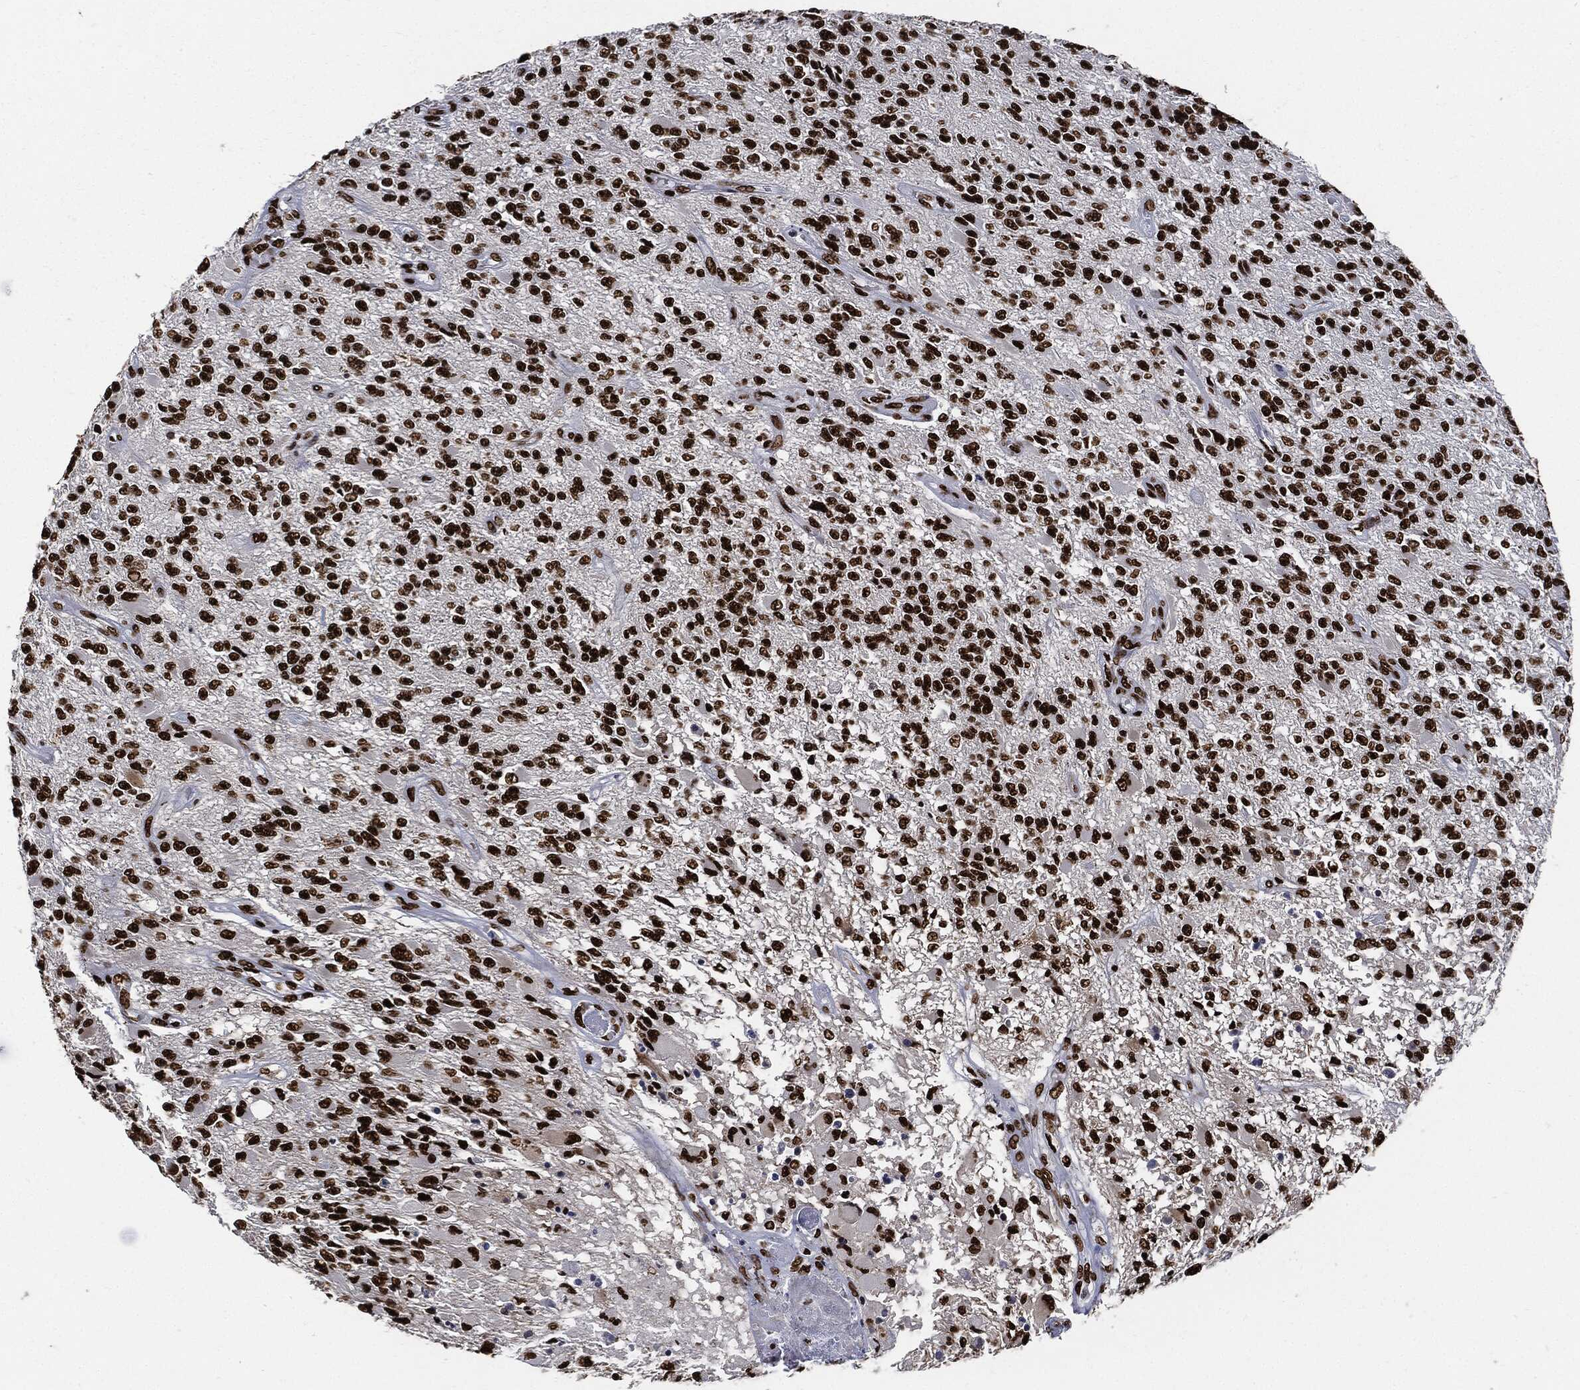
{"staining": {"intensity": "strong", "quantity": ">75%", "location": "nuclear"}, "tissue": "glioma", "cell_type": "Tumor cells", "image_type": "cancer", "snomed": [{"axis": "morphology", "description": "Glioma, malignant, High grade"}, {"axis": "topography", "description": "Brain"}], "caption": "The micrograph displays staining of glioma, revealing strong nuclear protein positivity (brown color) within tumor cells.", "gene": "RECQL", "patient": {"sex": "female", "age": 63}}